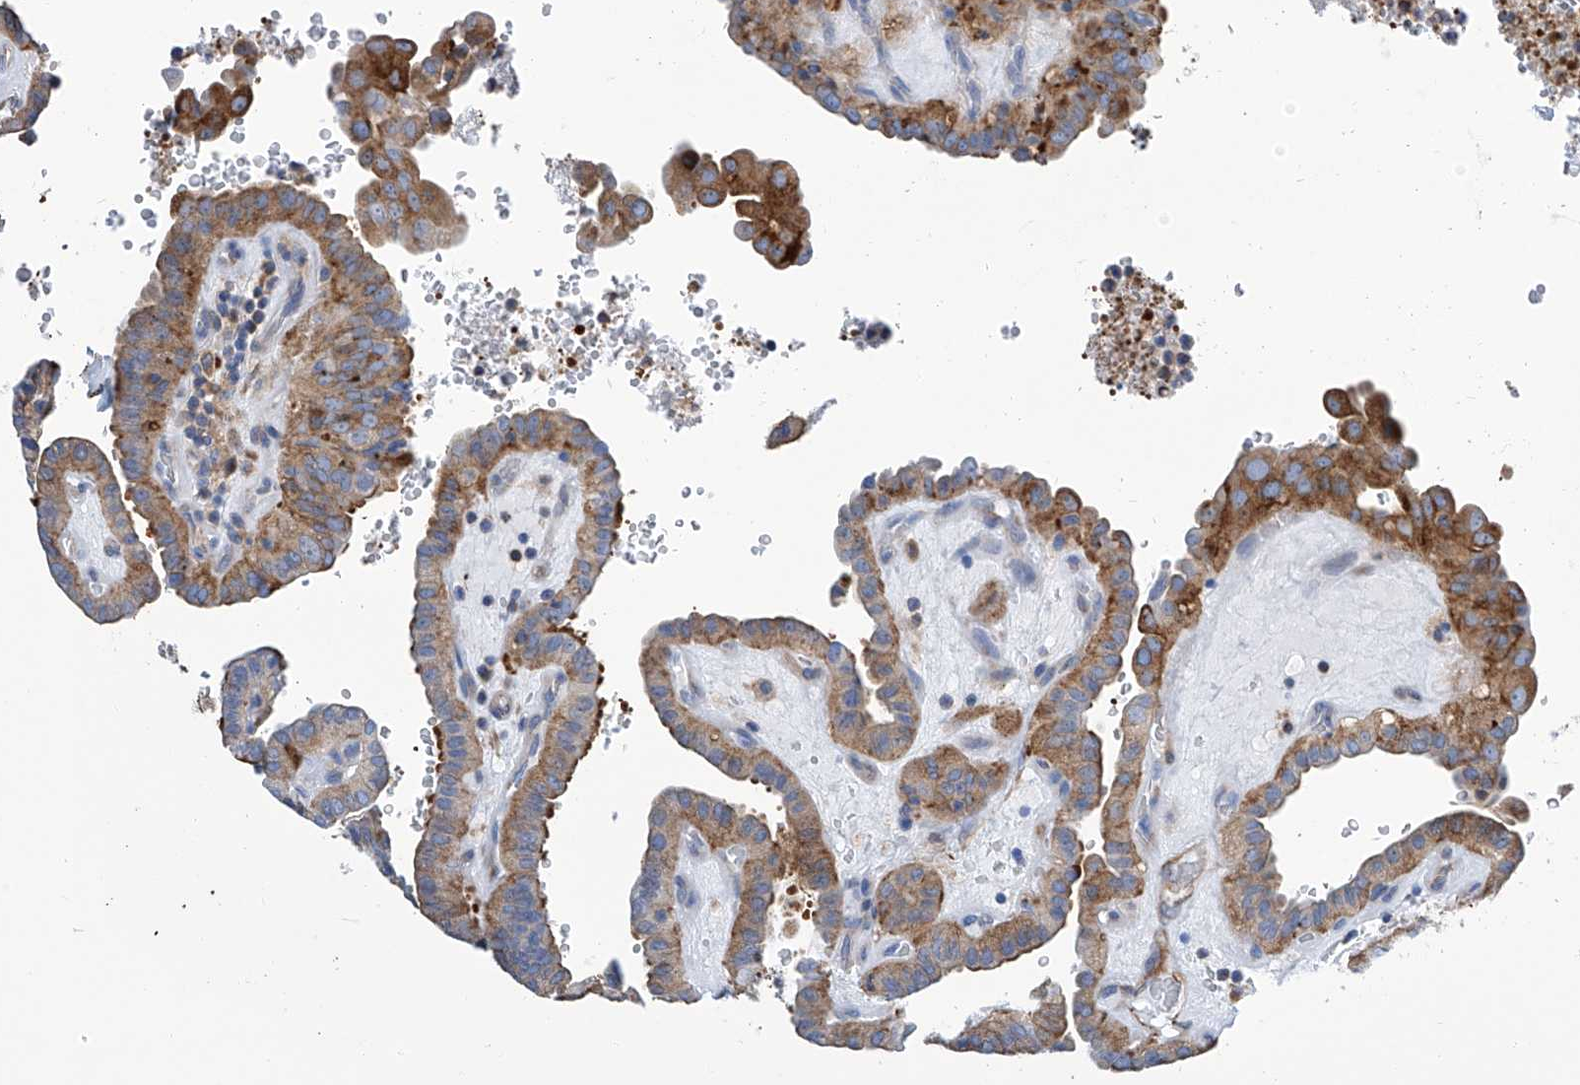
{"staining": {"intensity": "moderate", "quantity": ">75%", "location": "cytoplasmic/membranous"}, "tissue": "thyroid cancer", "cell_type": "Tumor cells", "image_type": "cancer", "snomed": [{"axis": "morphology", "description": "Papillary adenocarcinoma, NOS"}, {"axis": "topography", "description": "Thyroid gland"}], "caption": "IHC image of neoplastic tissue: thyroid papillary adenocarcinoma stained using immunohistochemistry (IHC) shows medium levels of moderate protein expression localized specifically in the cytoplasmic/membranous of tumor cells, appearing as a cytoplasmic/membranous brown color.", "gene": "GPT", "patient": {"sex": "male", "age": 77}}